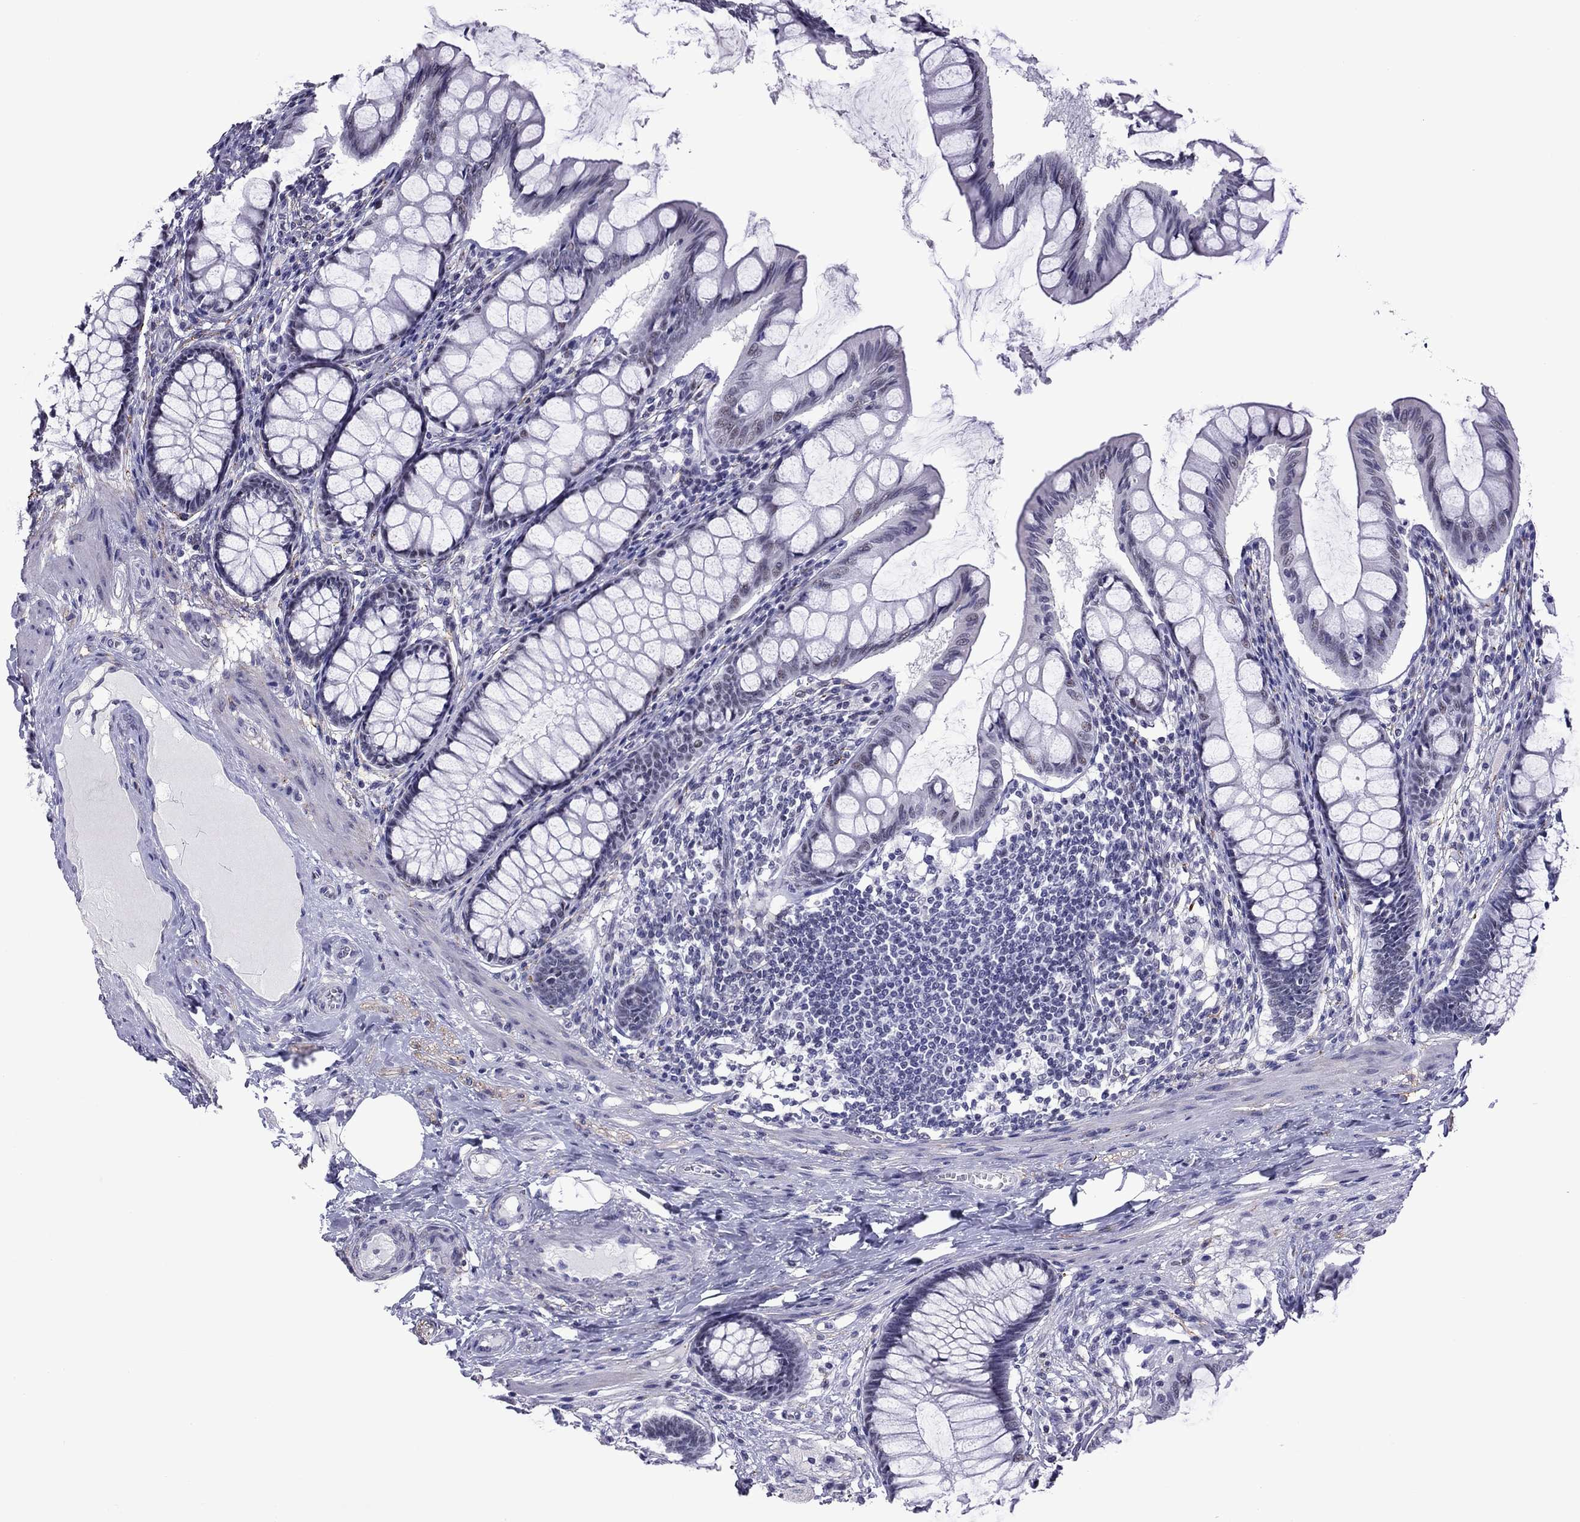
{"staining": {"intensity": "negative", "quantity": "none", "location": "none"}, "tissue": "colon", "cell_type": "Endothelial cells", "image_type": "normal", "snomed": [{"axis": "morphology", "description": "Normal tissue, NOS"}, {"axis": "topography", "description": "Colon"}], "caption": "Immunohistochemical staining of benign colon displays no significant staining in endothelial cells.", "gene": "ZNF646", "patient": {"sex": "female", "age": 65}}